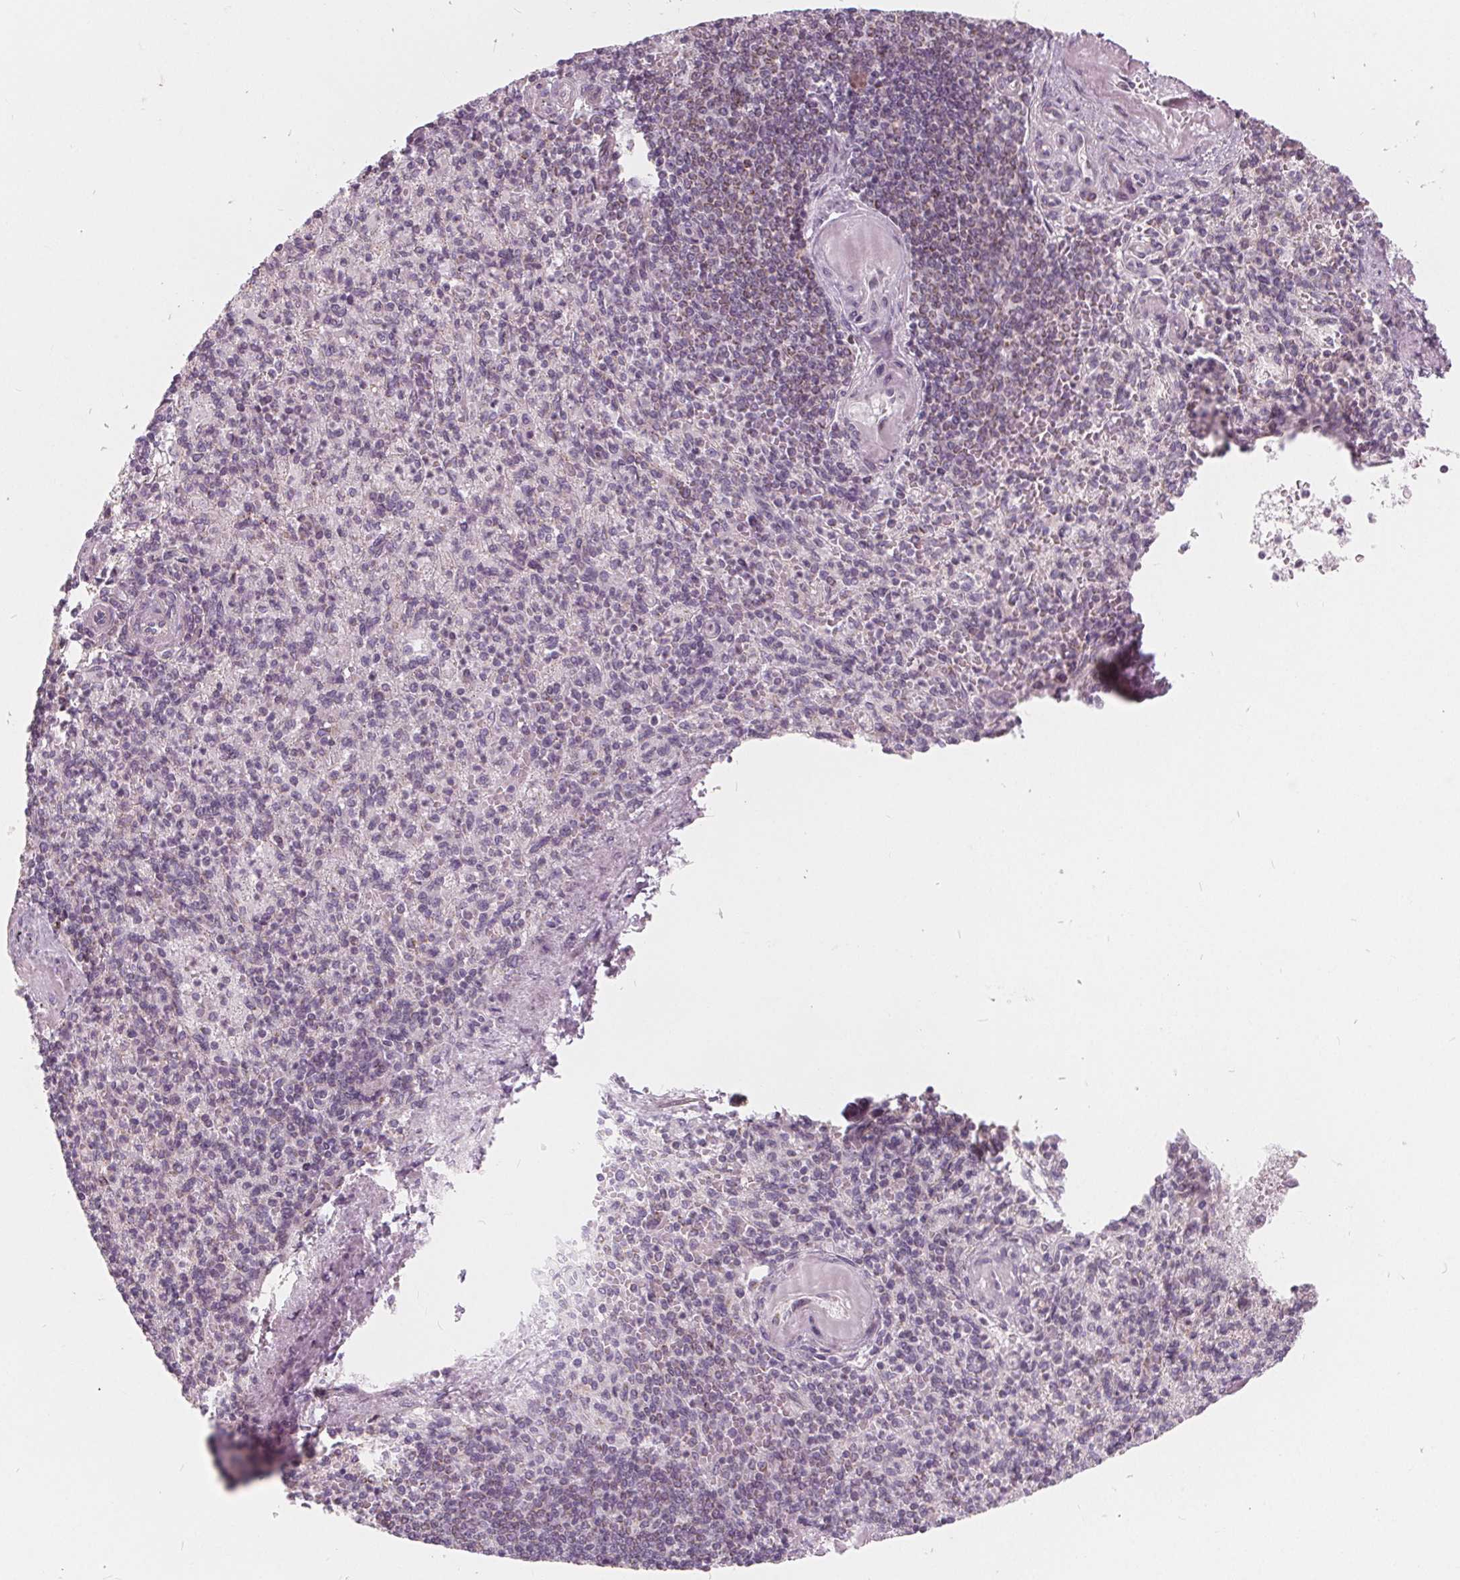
{"staining": {"intensity": "negative", "quantity": "none", "location": "none"}, "tissue": "spleen", "cell_type": "Cells in red pulp", "image_type": "normal", "snomed": [{"axis": "morphology", "description": "Normal tissue, NOS"}, {"axis": "topography", "description": "Spleen"}], "caption": "High magnification brightfield microscopy of unremarkable spleen stained with DAB (3,3'-diaminobenzidine) (brown) and counterstained with hematoxylin (blue): cells in red pulp show no significant staining. Nuclei are stained in blue.", "gene": "NUP210L", "patient": {"sex": "female", "age": 74}}